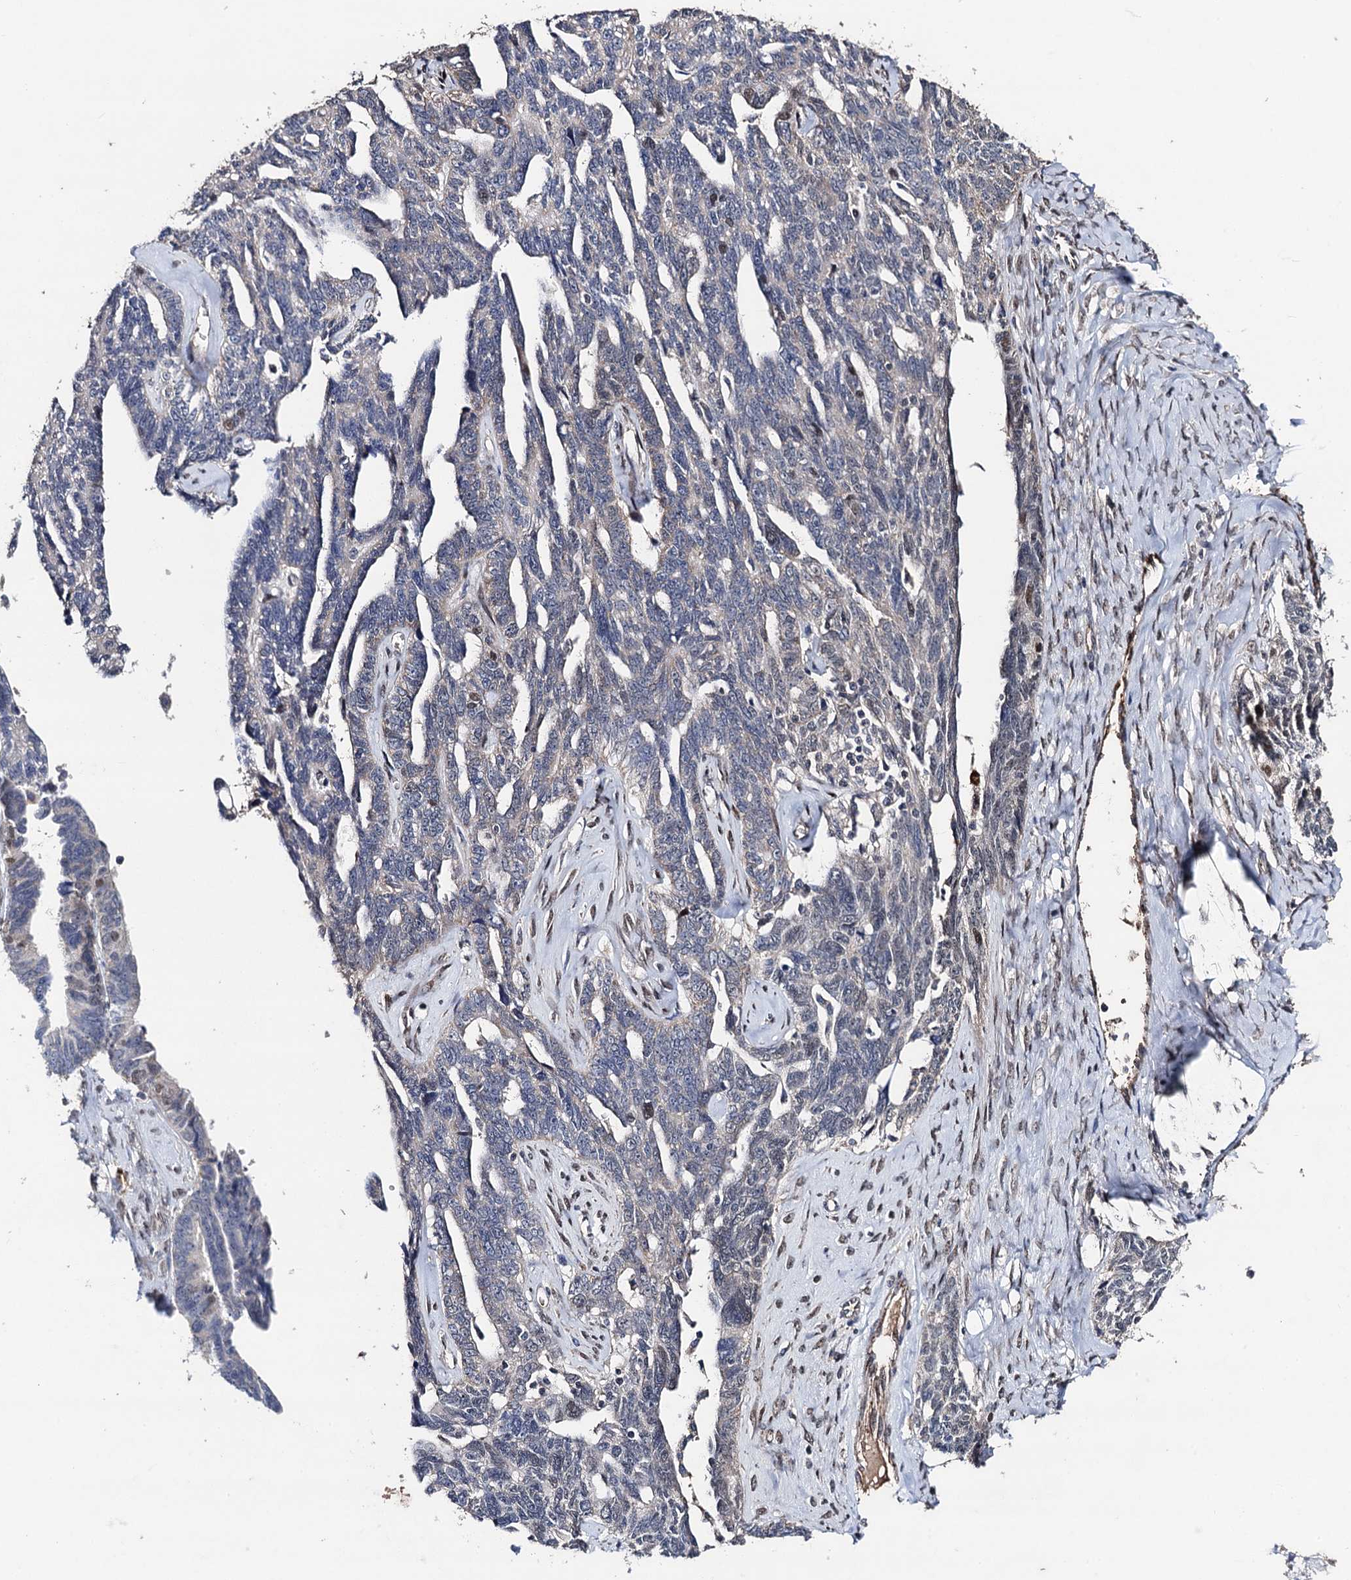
{"staining": {"intensity": "negative", "quantity": "none", "location": "none"}, "tissue": "ovarian cancer", "cell_type": "Tumor cells", "image_type": "cancer", "snomed": [{"axis": "morphology", "description": "Cystadenocarcinoma, serous, NOS"}, {"axis": "topography", "description": "Ovary"}], "caption": "Human ovarian serous cystadenocarcinoma stained for a protein using immunohistochemistry exhibits no expression in tumor cells.", "gene": "PPTC7", "patient": {"sex": "female", "age": 79}}